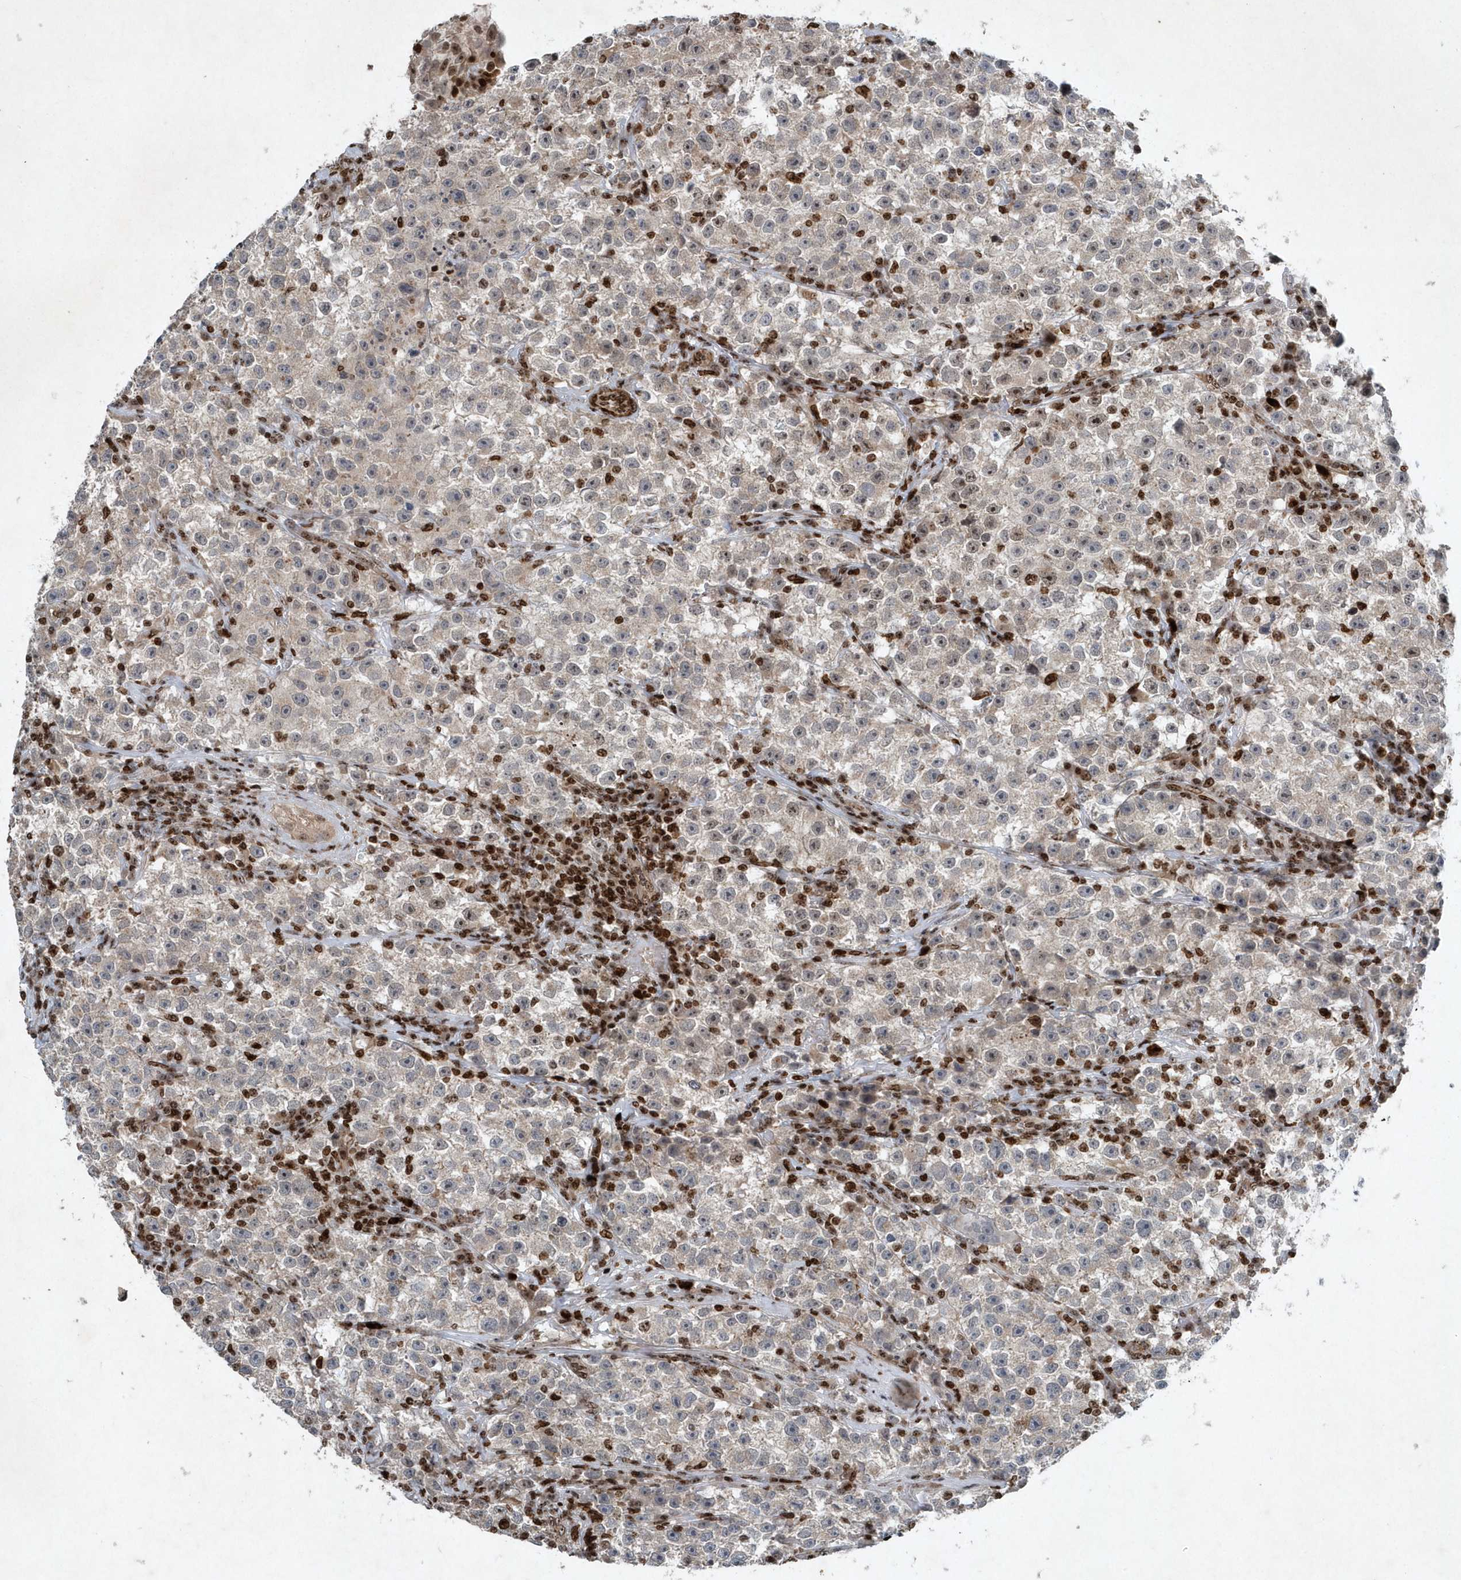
{"staining": {"intensity": "weak", "quantity": "<25%", "location": "cytoplasmic/membranous,nuclear"}, "tissue": "testis cancer", "cell_type": "Tumor cells", "image_type": "cancer", "snomed": [{"axis": "morphology", "description": "Seminoma, NOS"}, {"axis": "topography", "description": "Testis"}], "caption": "A micrograph of testis seminoma stained for a protein exhibits no brown staining in tumor cells.", "gene": "QTRT2", "patient": {"sex": "male", "age": 22}}